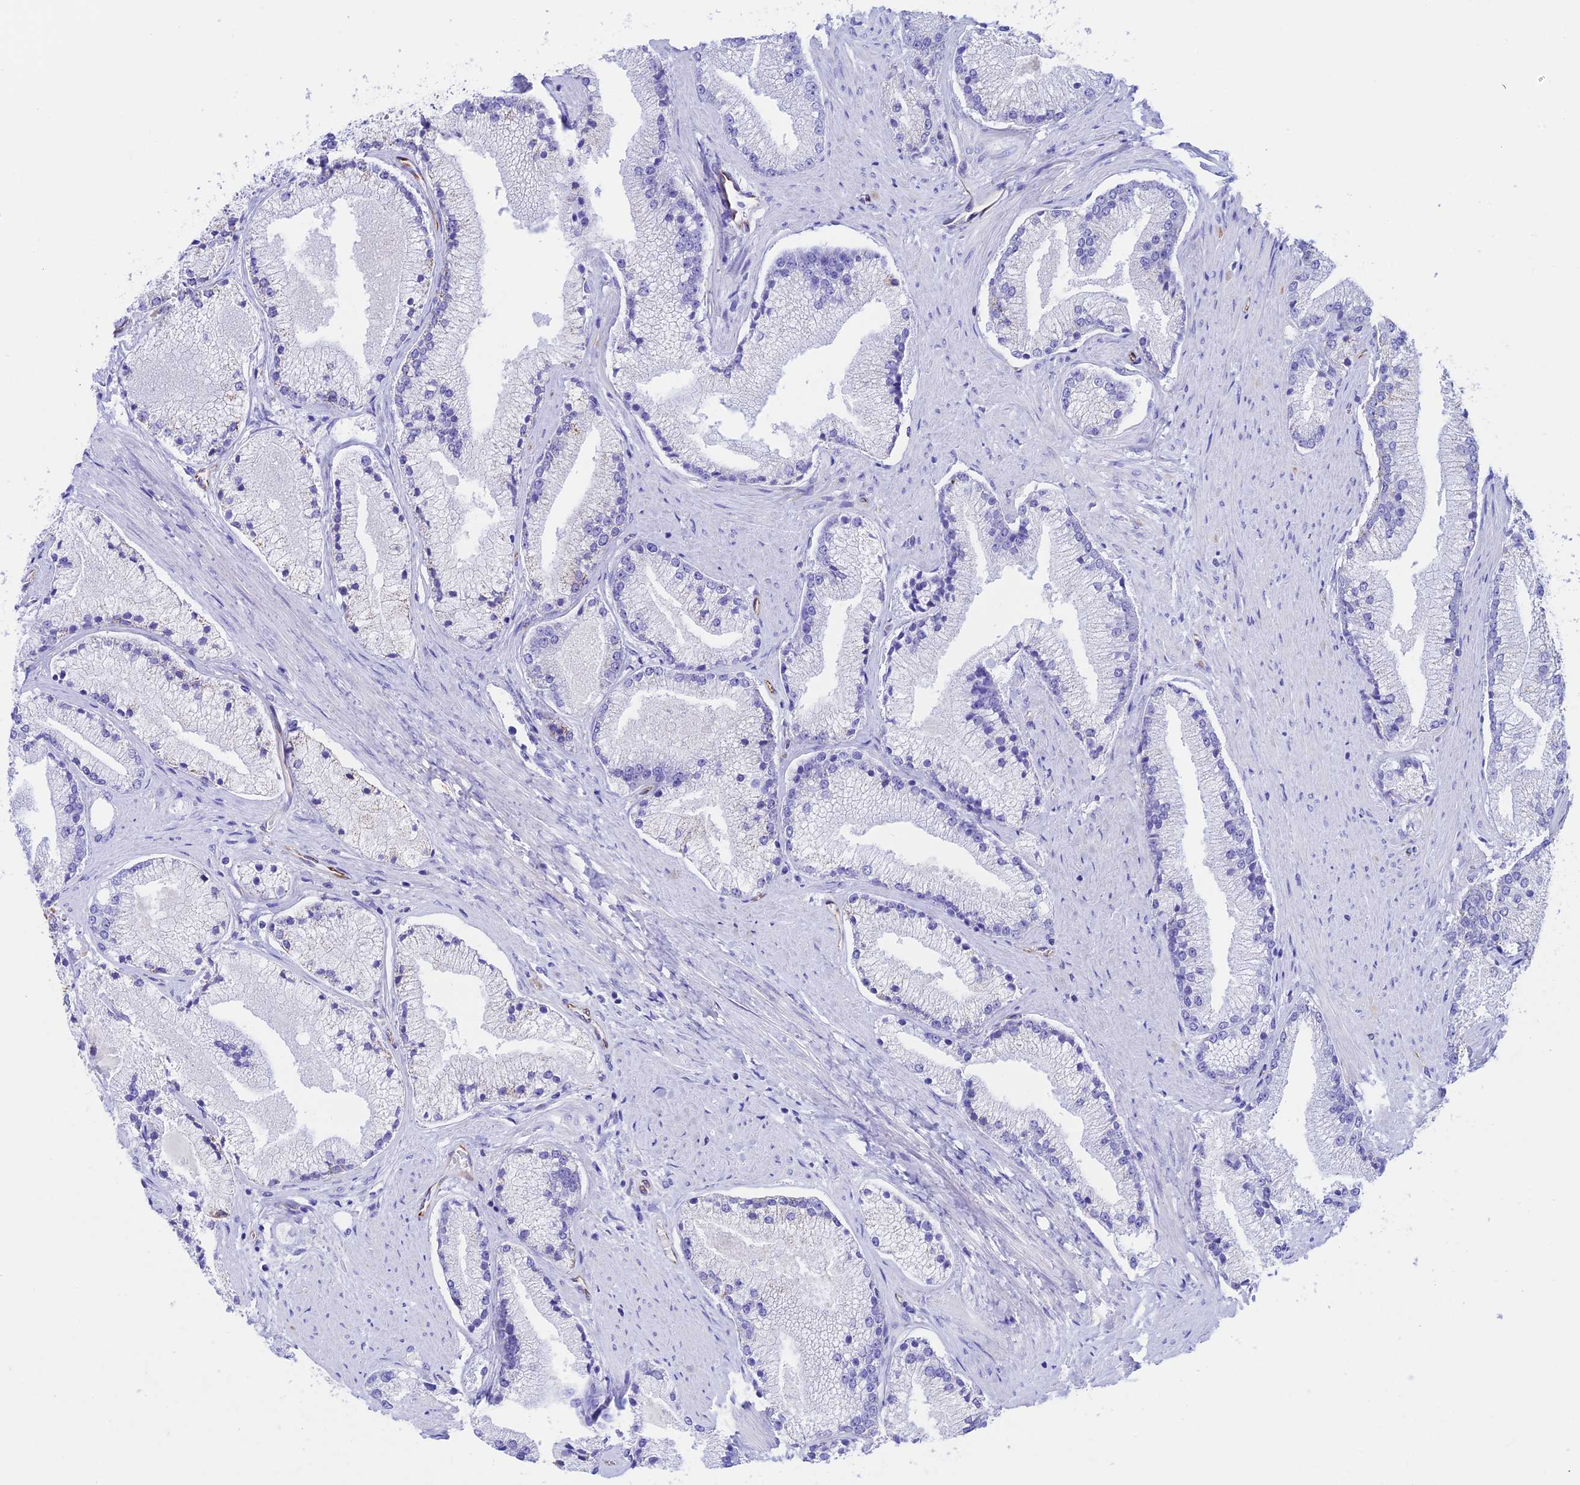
{"staining": {"intensity": "negative", "quantity": "none", "location": "none"}, "tissue": "prostate cancer", "cell_type": "Tumor cells", "image_type": "cancer", "snomed": [{"axis": "morphology", "description": "Adenocarcinoma, High grade"}, {"axis": "topography", "description": "Prostate"}], "caption": "DAB immunohistochemical staining of prostate cancer displays no significant staining in tumor cells. (DAB immunohistochemistry (IHC), high magnification).", "gene": "ZNF652", "patient": {"sex": "male", "age": 67}}